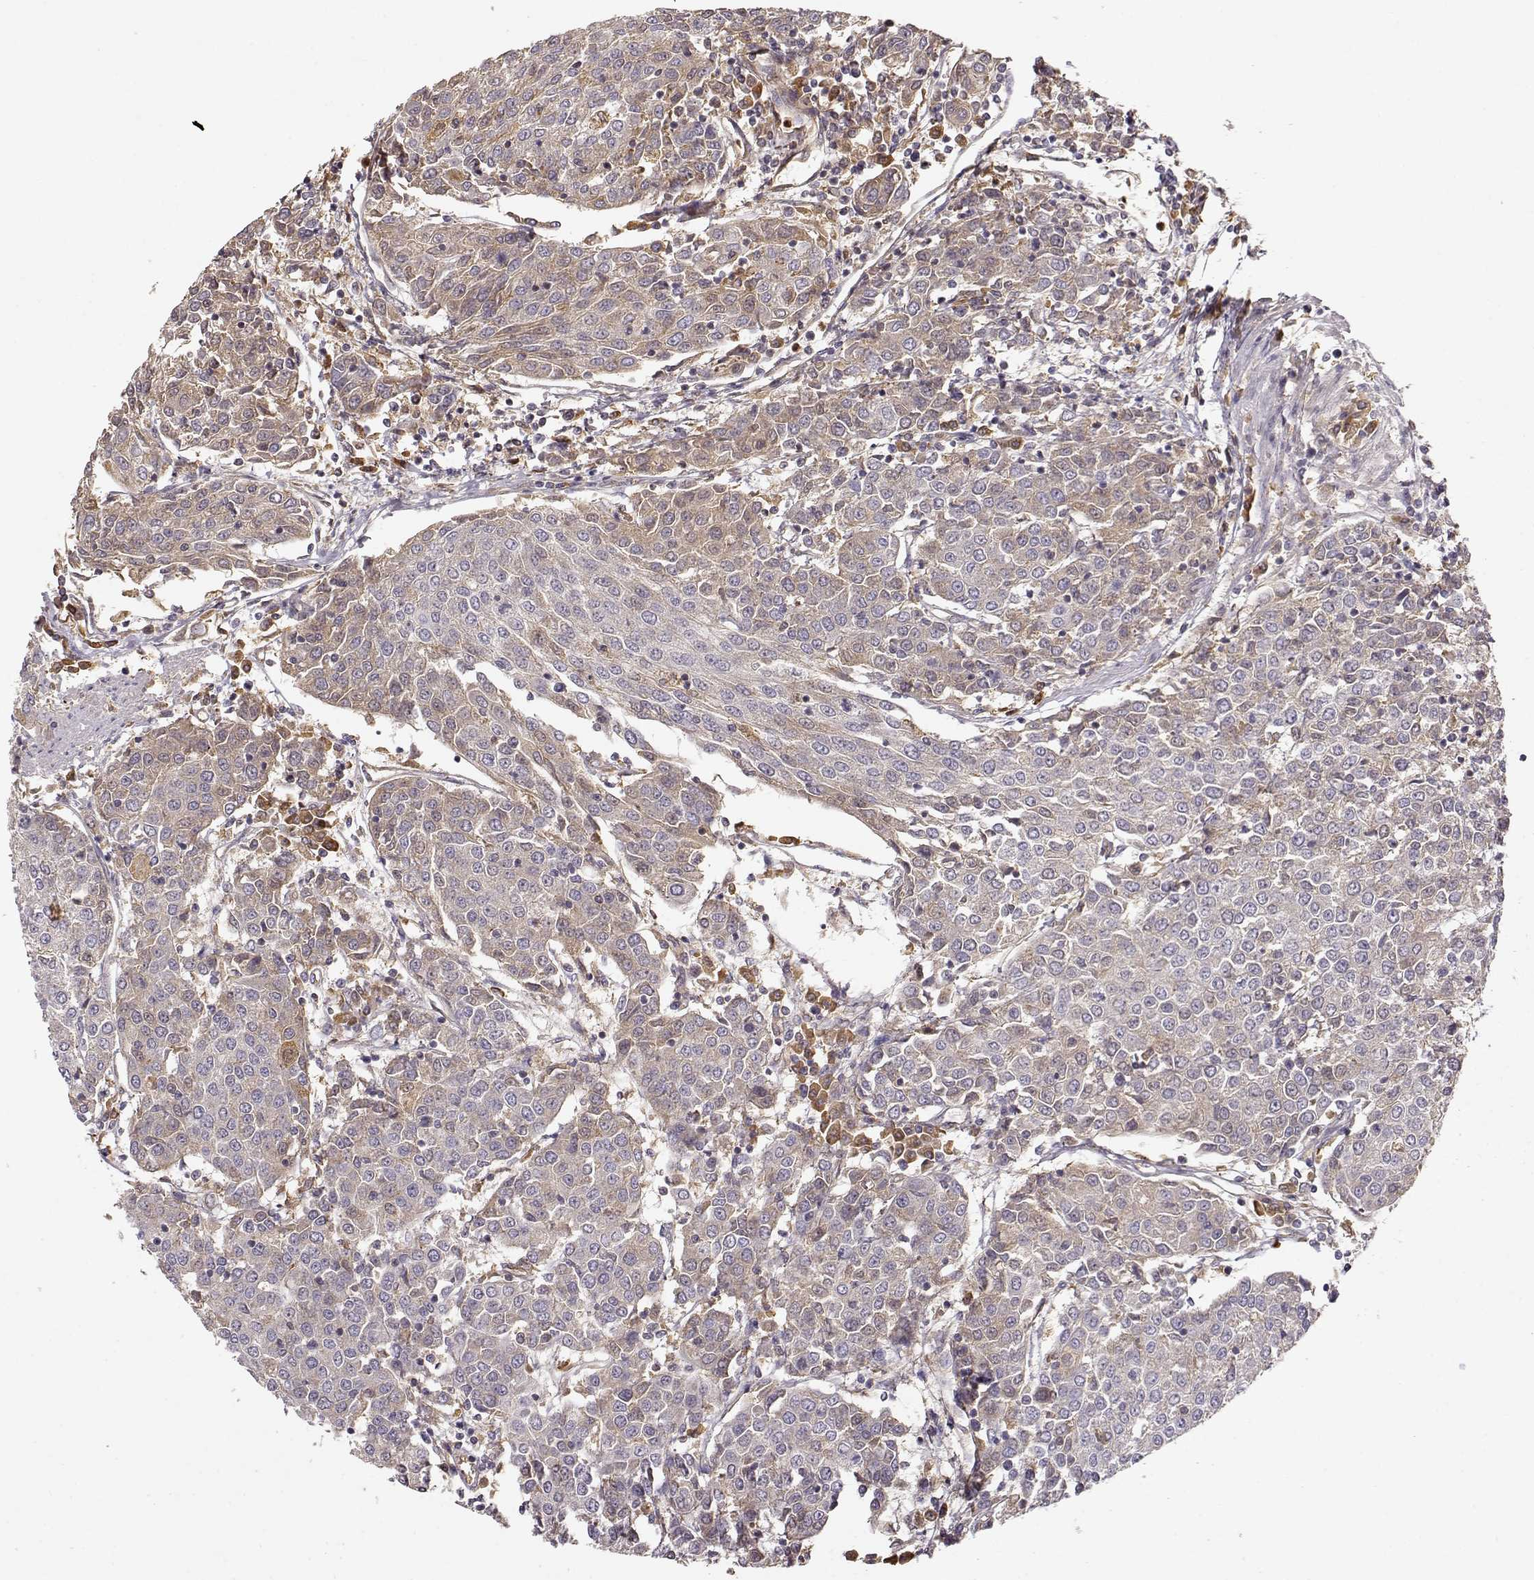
{"staining": {"intensity": "weak", "quantity": ">75%", "location": "cytoplasmic/membranous"}, "tissue": "urothelial cancer", "cell_type": "Tumor cells", "image_type": "cancer", "snomed": [{"axis": "morphology", "description": "Urothelial carcinoma, High grade"}, {"axis": "topography", "description": "Urinary bladder"}], "caption": "This histopathology image exhibits immunohistochemistry (IHC) staining of human urothelial carcinoma (high-grade), with low weak cytoplasmic/membranous positivity in approximately >75% of tumor cells.", "gene": "ARHGEF2", "patient": {"sex": "female", "age": 85}}